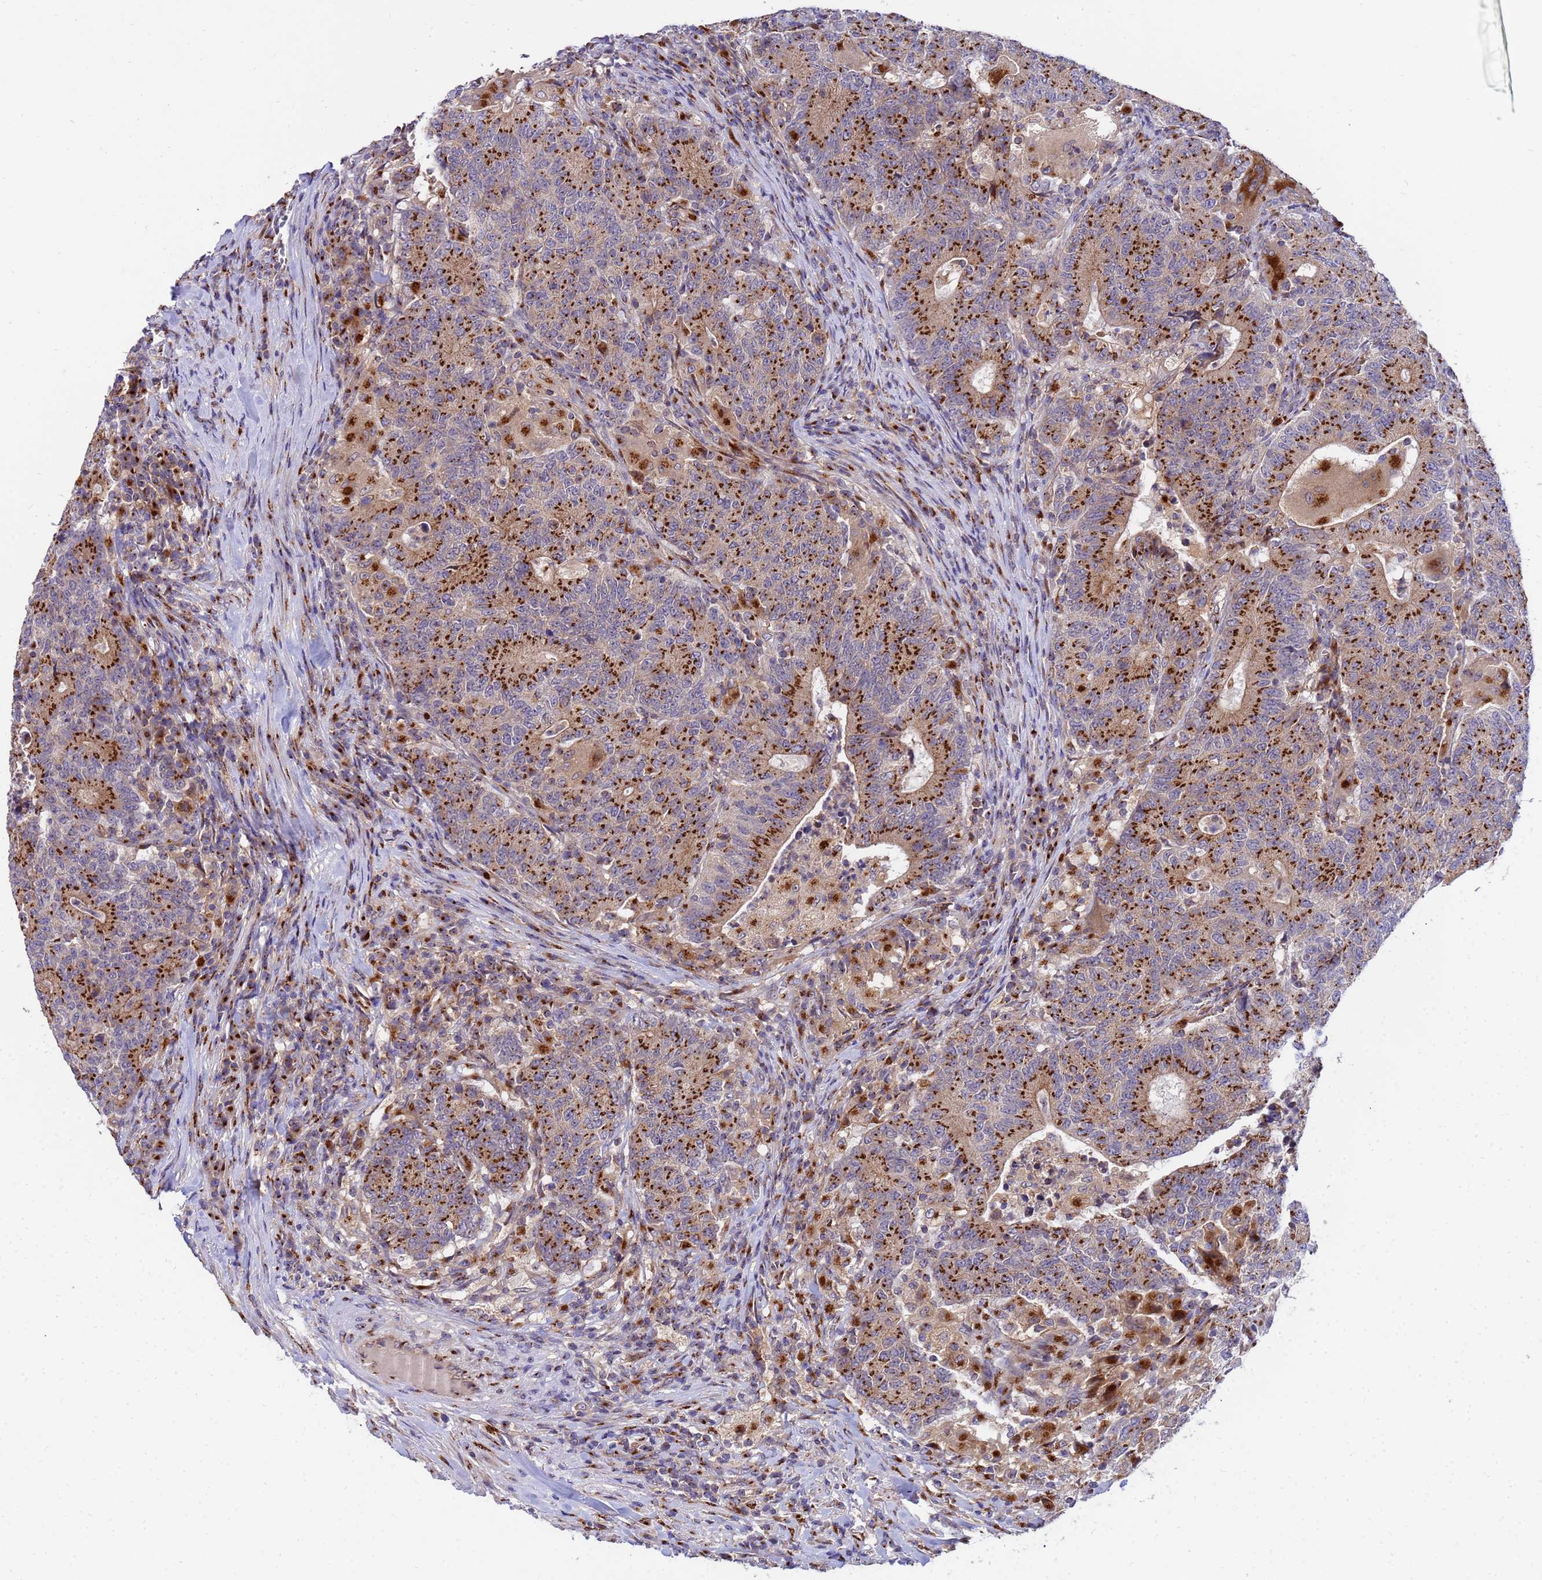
{"staining": {"intensity": "strong", "quantity": ">75%", "location": "cytoplasmic/membranous"}, "tissue": "colorectal cancer", "cell_type": "Tumor cells", "image_type": "cancer", "snomed": [{"axis": "morphology", "description": "Adenocarcinoma, NOS"}, {"axis": "topography", "description": "Colon"}], "caption": "Human colorectal cancer stained for a protein (brown) shows strong cytoplasmic/membranous positive staining in about >75% of tumor cells.", "gene": "HPS3", "patient": {"sex": "female", "age": 75}}